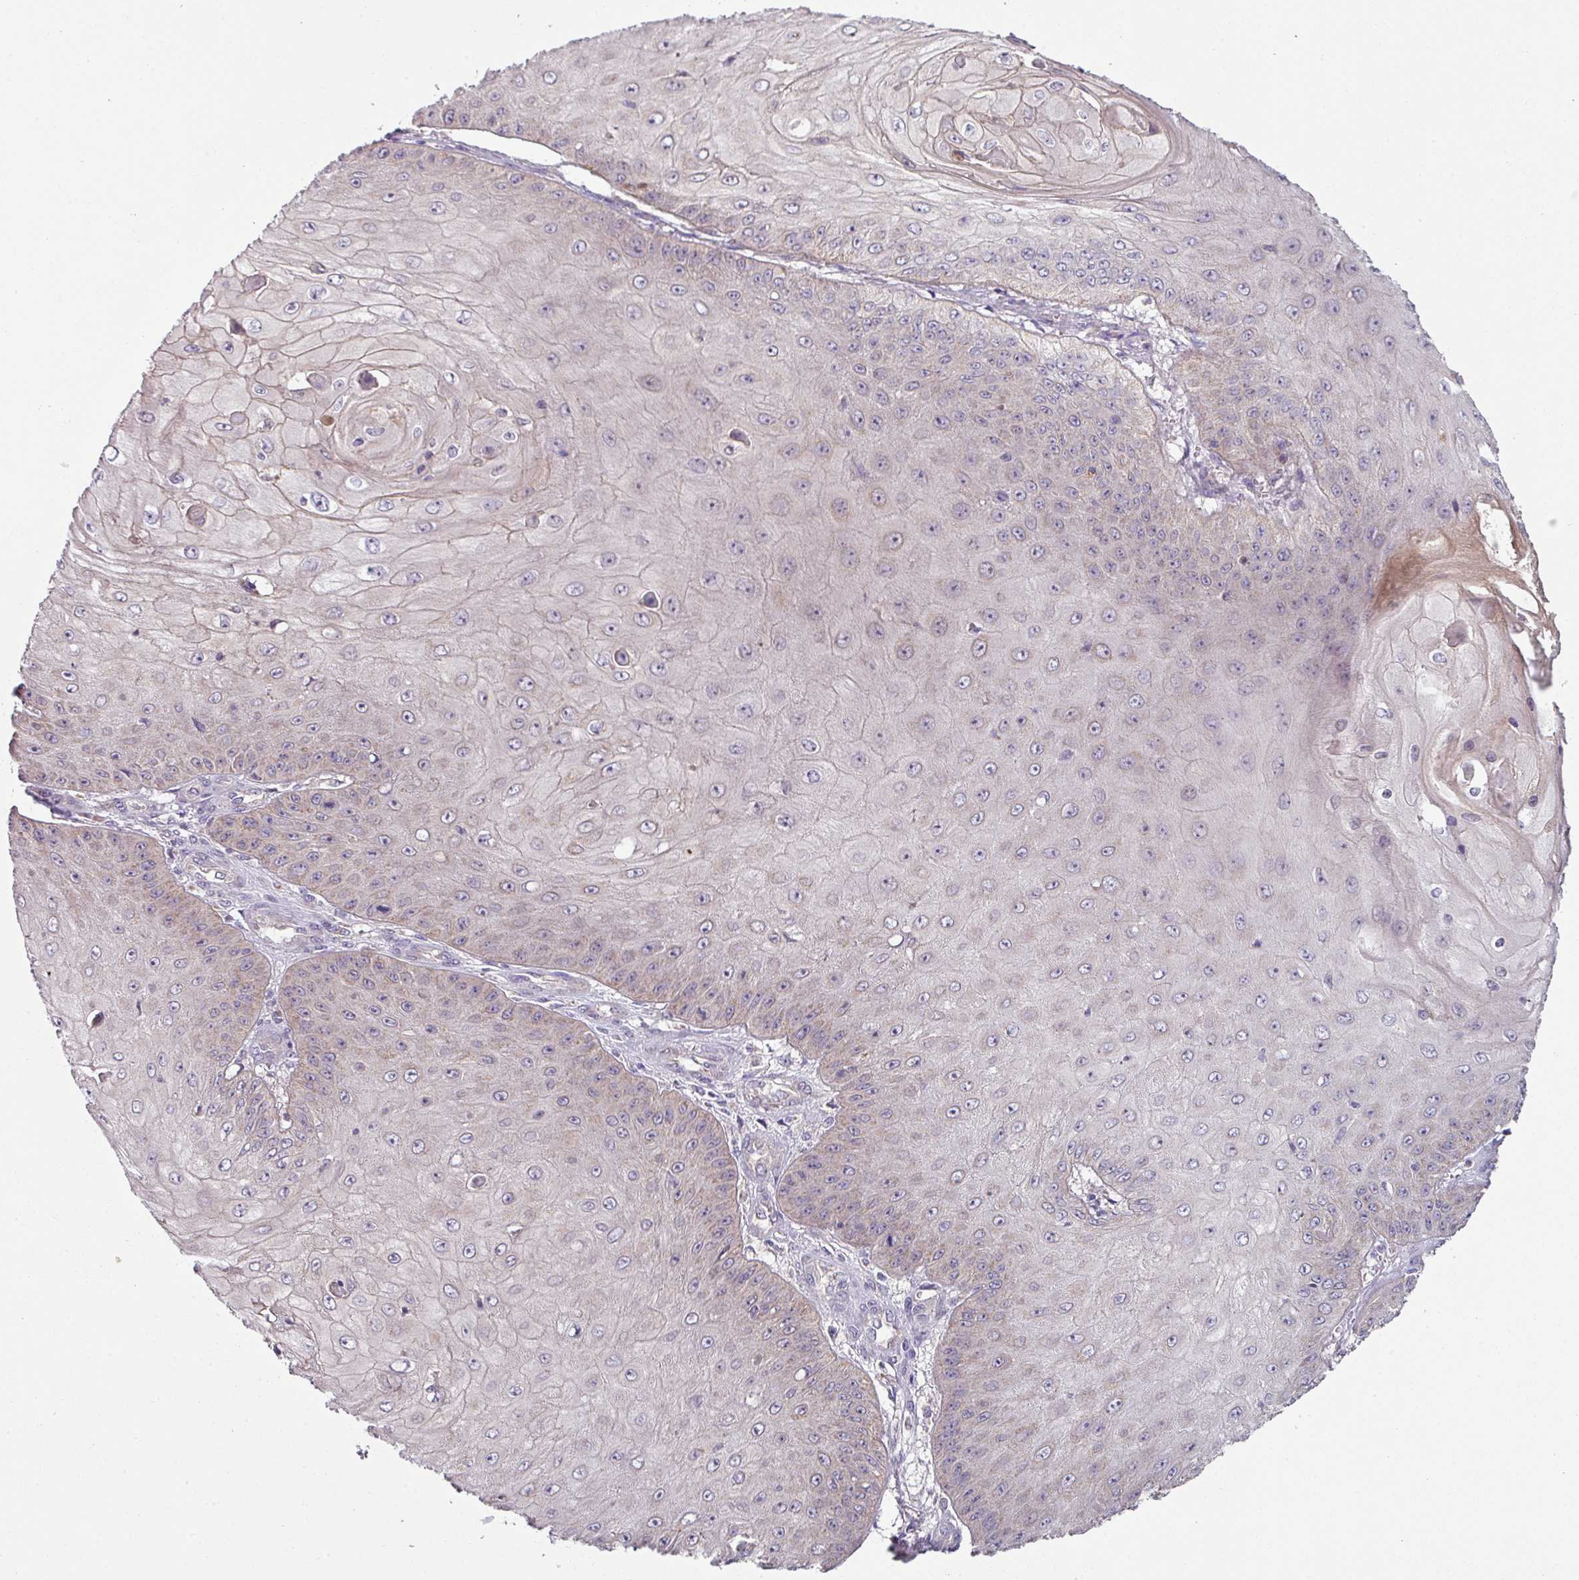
{"staining": {"intensity": "weak", "quantity": "<25%", "location": "cytoplasmic/membranous"}, "tissue": "skin cancer", "cell_type": "Tumor cells", "image_type": "cancer", "snomed": [{"axis": "morphology", "description": "Squamous cell carcinoma, NOS"}, {"axis": "topography", "description": "Skin"}], "caption": "This image is of skin cancer stained with immunohistochemistry (IHC) to label a protein in brown with the nuclei are counter-stained blue. There is no expression in tumor cells.", "gene": "LRRC9", "patient": {"sex": "male", "age": 70}}